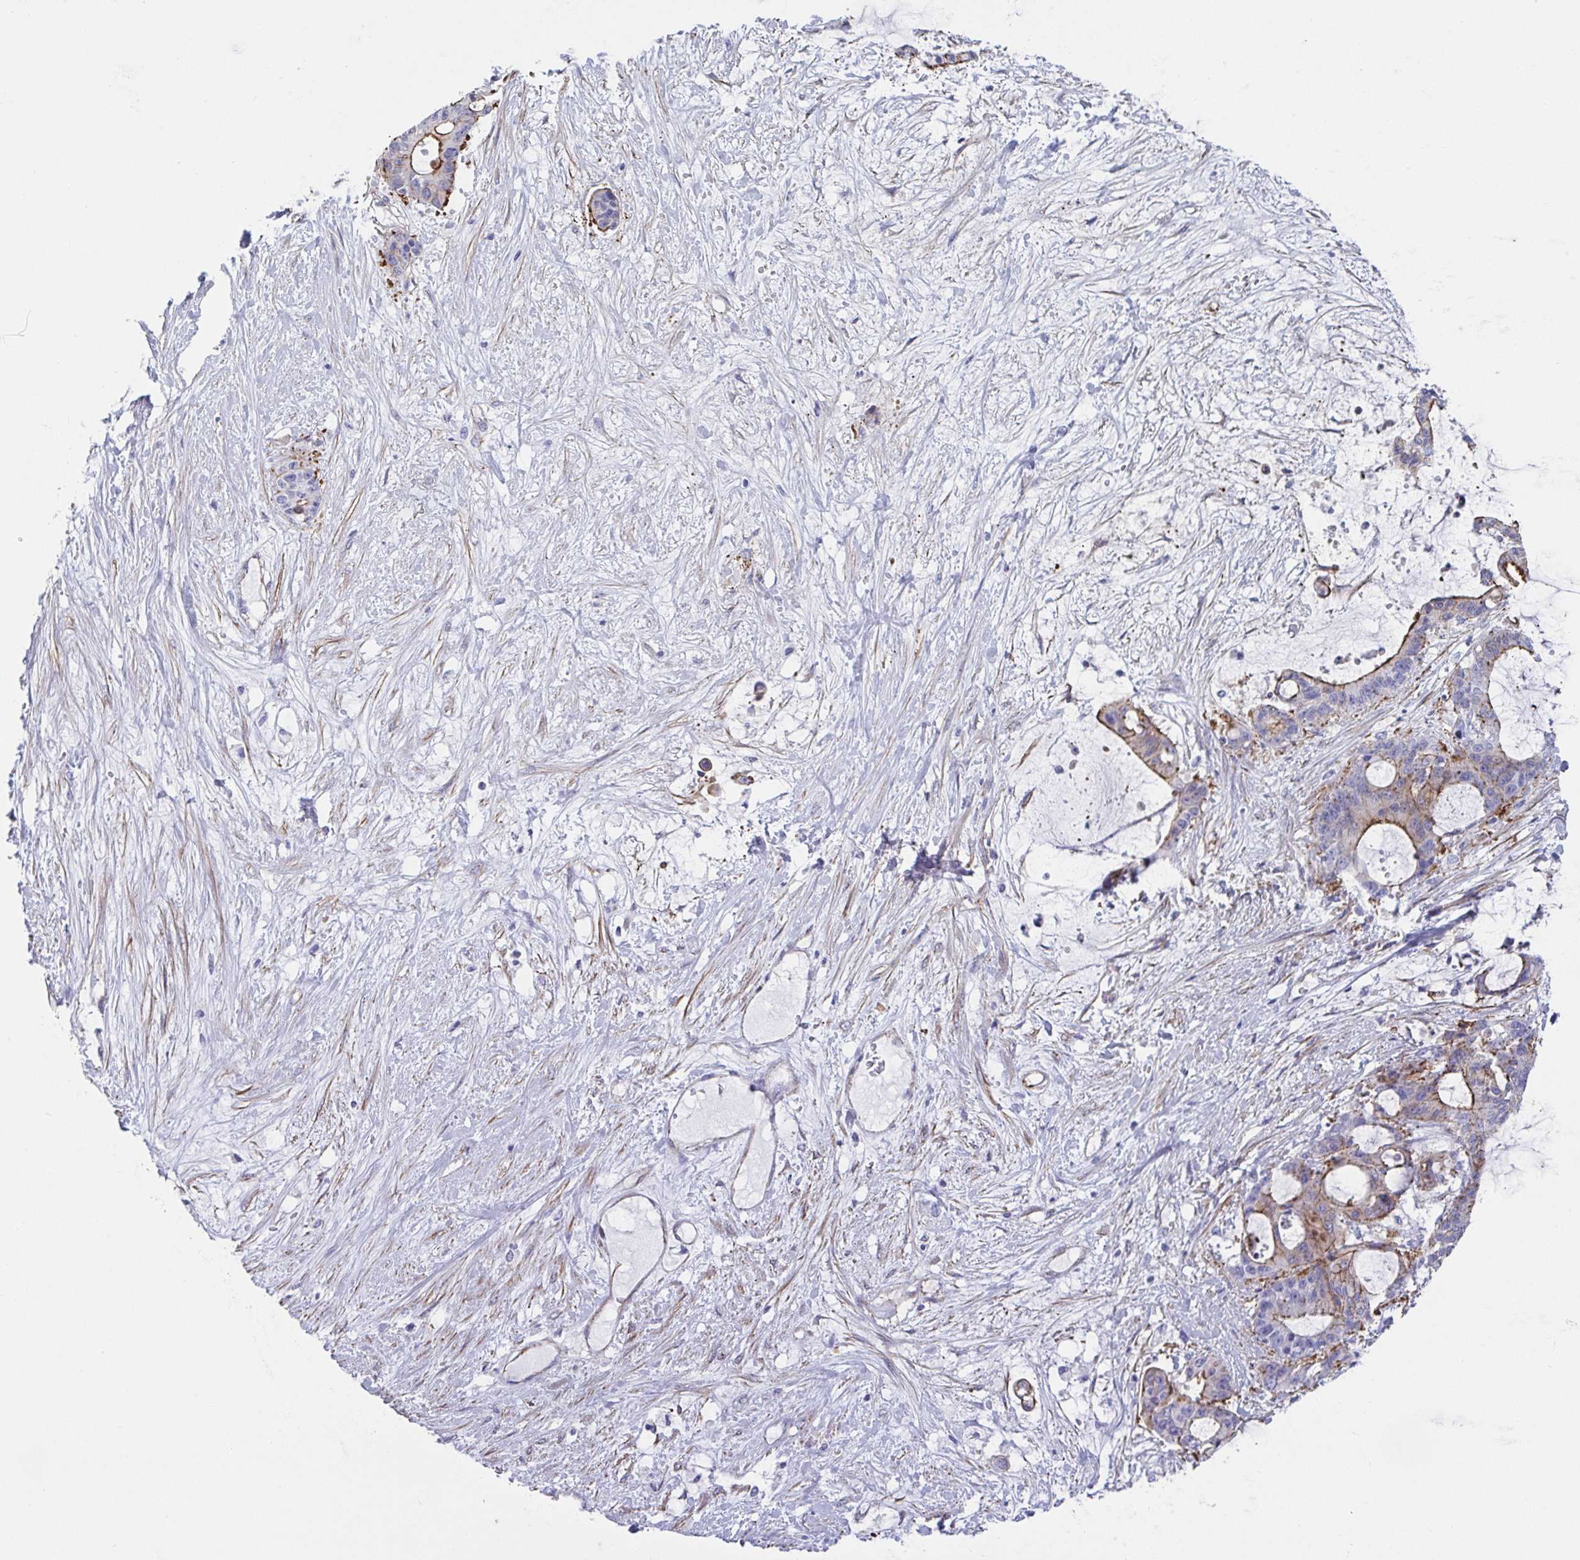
{"staining": {"intensity": "moderate", "quantity": "25%-75%", "location": "cytoplasmic/membranous"}, "tissue": "liver cancer", "cell_type": "Tumor cells", "image_type": "cancer", "snomed": [{"axis": "morphology", "description": "Normal tissue, NOS"}, {"axis": "morphology", "description": "Cholangiocarcinoma"}, {"axis": "topography", "description": "Liver"}, {"axis": "topography", "description": "Peripheral nerve tissue"}], "caption": "A brown stain highlights moderate cytoplasmic/membranous expression of a protein in liver cancer (cholangiocarcinoma) tumor cells. The staining was performed using DAB (3,3'-diaminobenzidine), with brown indicating positive protein expression. Nuclei are stained blue with hematoxylin.", "gene": "TRAM2", "patient": {"sex": "female", "age": 73}}